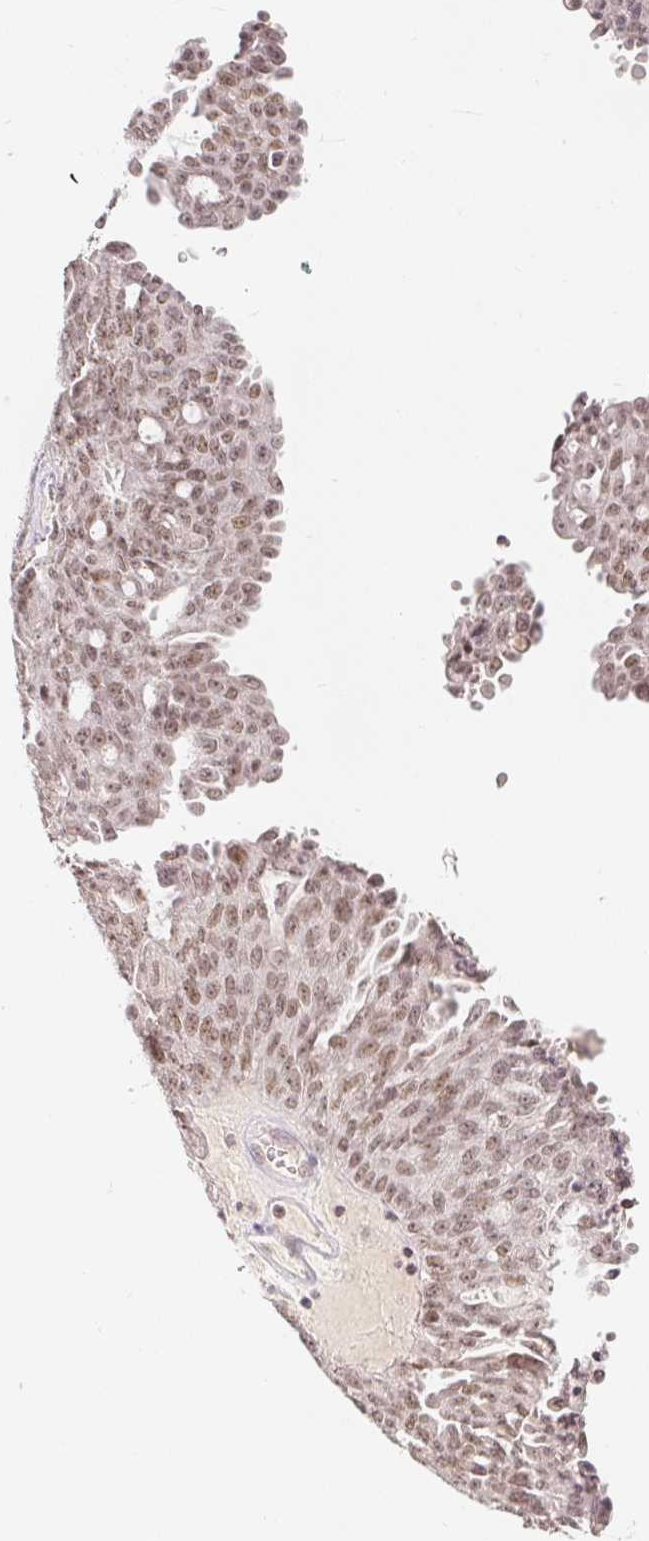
{"staining": {"intensity": "moderate", "quantity": "25%-75%", "location": "nuclear"}, "tissue": "ovarian cancer", "cell_type": "Tumor cells", "image_type": "cancer", "snomed": [{"axis": "morphology", "description": "Cystadenocarcinoma, serous, NOS"}, {"axis": "topography", "description": "Ovary"}], "caption": "The histopathology image exhibits staining of serous cystadenocarcinoma (ovarian), revealing moderate nuclear protein positivity (brown color) within tumor cells.", "gene": "DEK", "patient": {"sex": "female", "age": 71}}